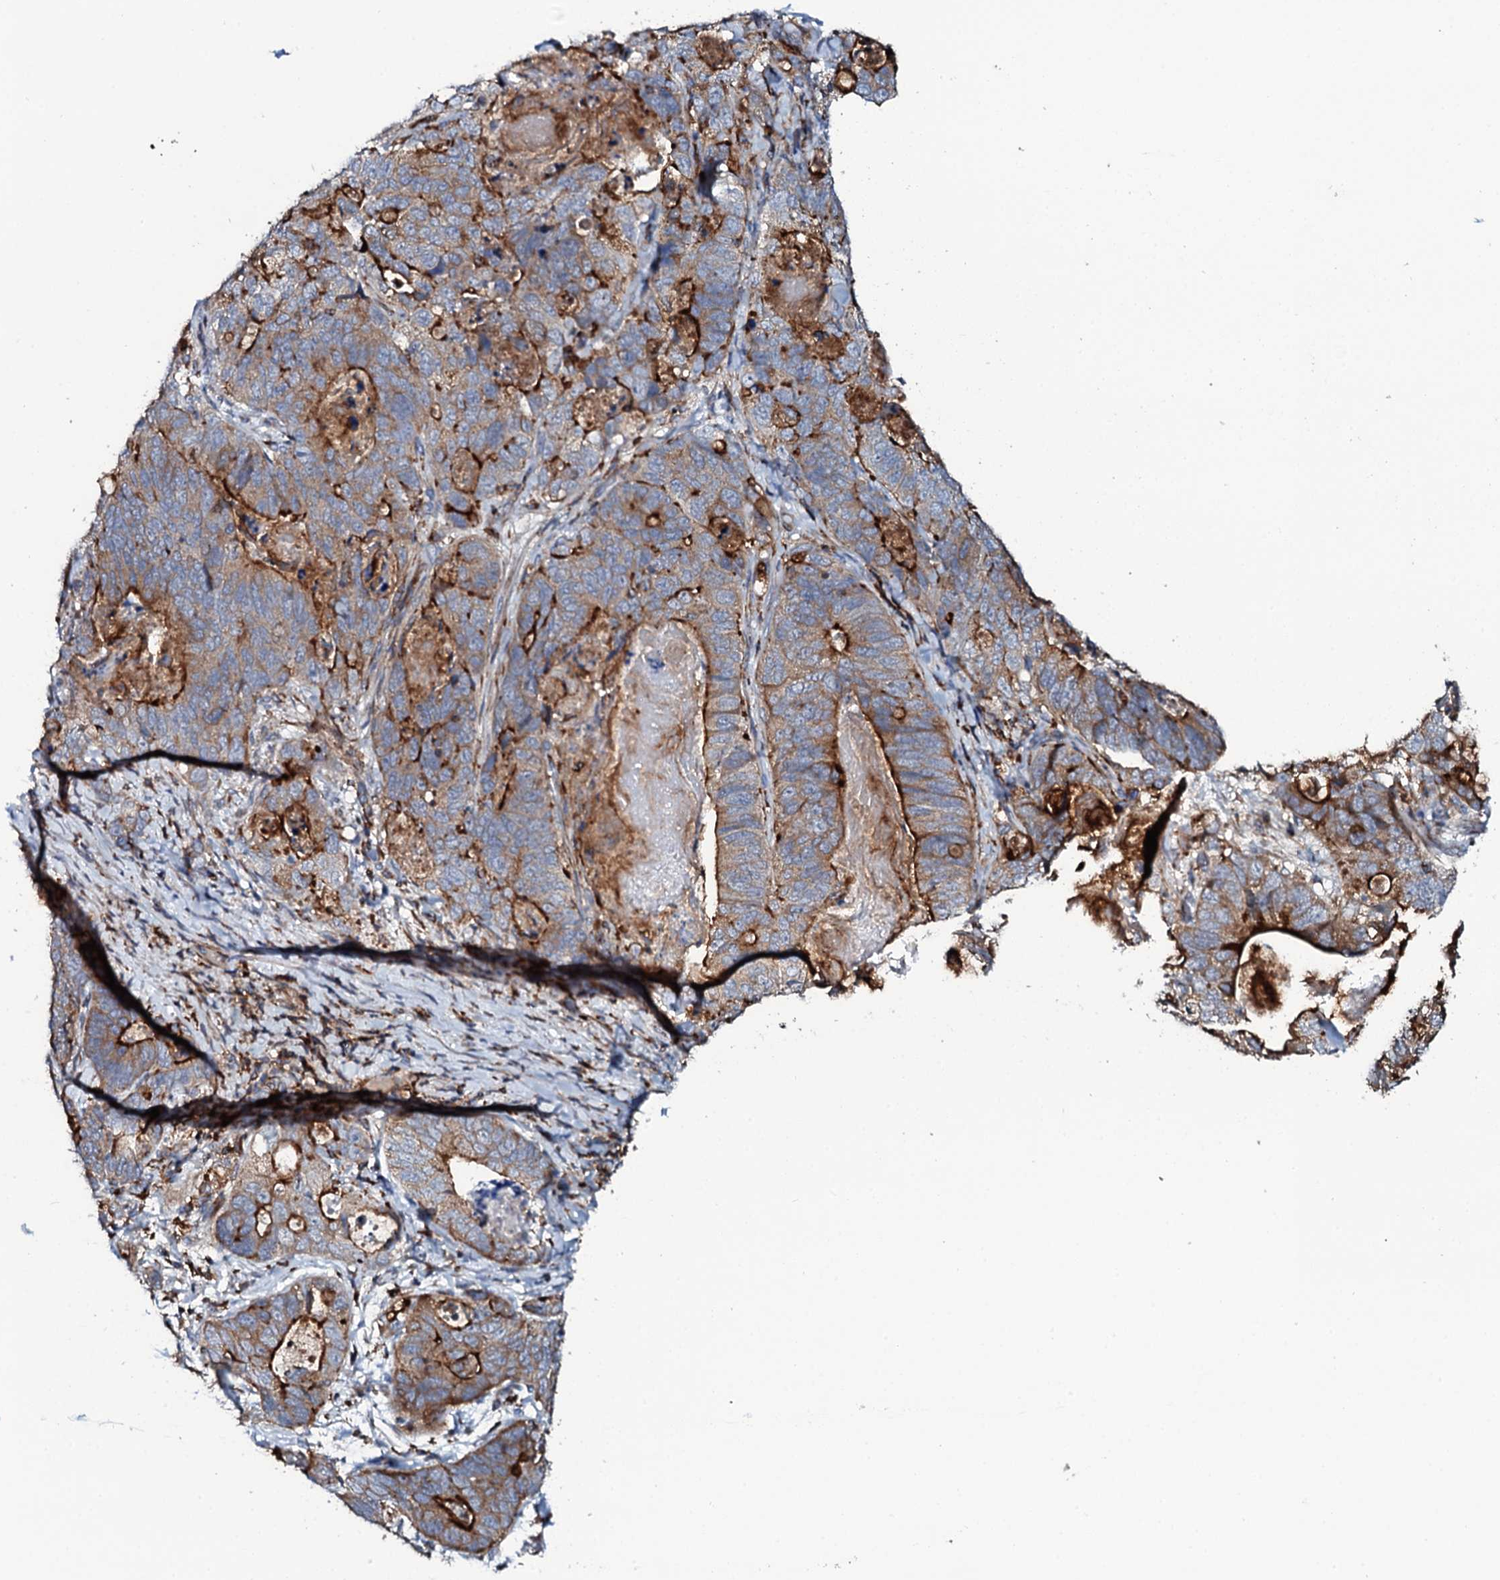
{"staining": {"intensity": "strong", "quantity": "25%-75%", "location": "cytoplasmic/membranous"}, "tissue": "stomach cancer", "cell_type": "Tumor cells", "image_type": "cancer", "snomed": [{"axis": "morphology", "description": "Normal tissue, NOS"}, {"axis": "morphology", "description": "Adenocarcinoma, NOS"}, {"axis": "topography", "description": "Stomach"}], "caption": "Immunohistochemistry histopathology image of neoplastic tissue: human stomach cancer stained using immunohistochemistry demonstrates high levels of strong protein expression localized specifically in the cytoplasmic/membranous of tumor cells, appearing as a cytoplasmic/membranous brown color.", "gene": "VAMP8", "patient": {"sex": "female", "age": 89}}